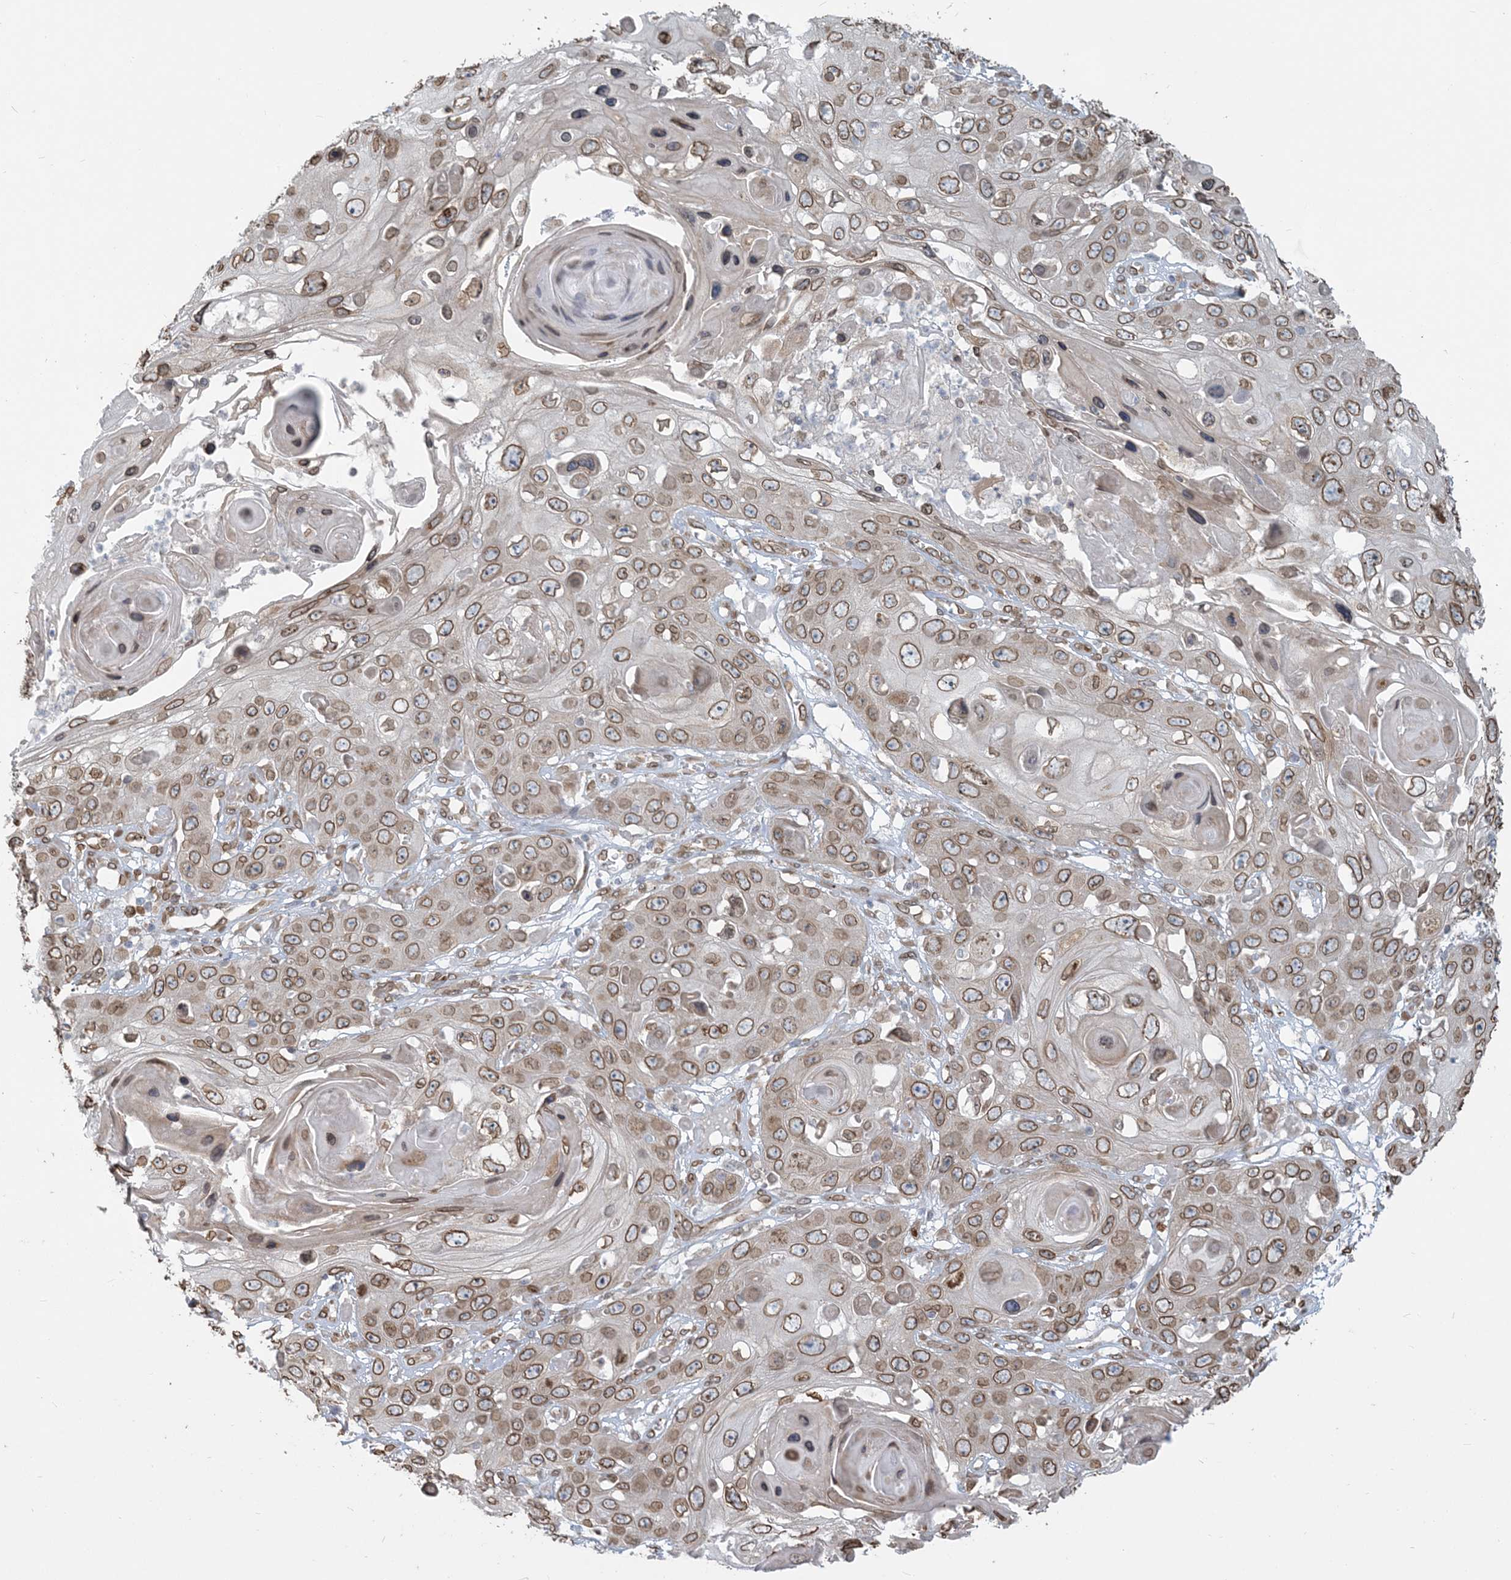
{"staining": {"intensity": "moderate", "quantity": ">75%", "location": "cytoplasmic/membranous,nuclear"}, "tissue": "skin cancer", "cell_type": "Tumor cells", "image_type": "cancer", "snomed": [{"axis": "morphology", "description": "Squamous cell carcinoma, NOS"}, {"axis": "topography", "description": "Skin"}], "caption": "Immunohistochemistry (IHC) (DAB (3,3'-diaminobenzidine)) staining of skin cancer (squamous cell carcinoma) displays moderate cytoplasmic/membranous and nuclear protein positivity in about >75% of tumor cells.", "gene": "WWP1", "patient": {"sex": "male", "age": 55}}